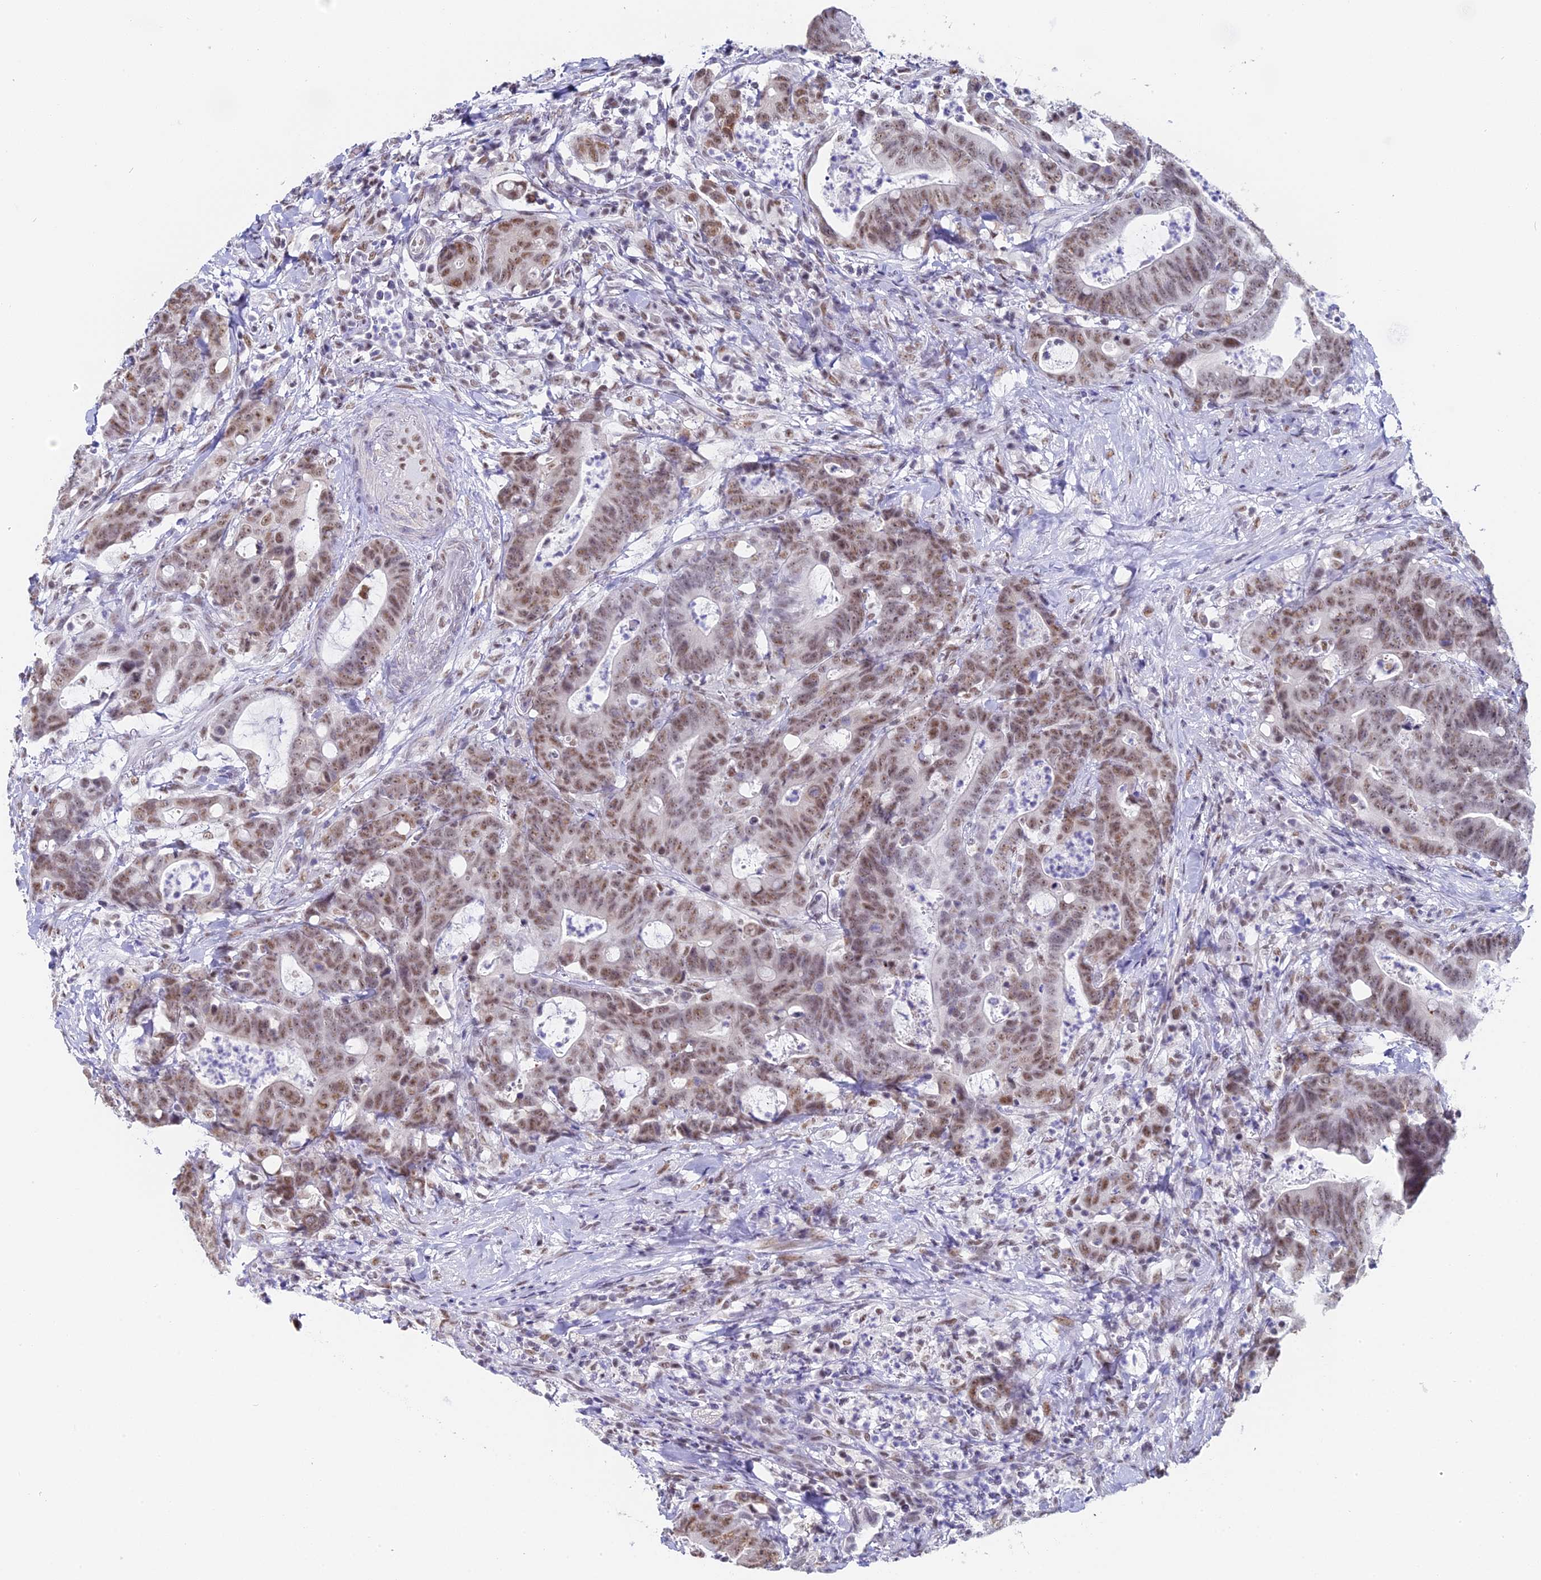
{"staining": {"intensity": "moderate", "quantity": ">75%", "location": "nuclear"}, "tissue": "colorectal cancer", "cell_type": "Tumor cells", "image_type": "cancer", "snomed": [{"axis": "morphology", "description": "Adenocarcinoma, NOS"}, {"axis": "topography", "description": "Colon"}], "caption": "This is a micrograph of immunohistochemistry staining of colorectal cancer (adenocarcinoma), which shows moderate staining in the nuclear of tumor cells.", "gene": "CD2BP2", "patient": {"sex": "female", "age": 82}}